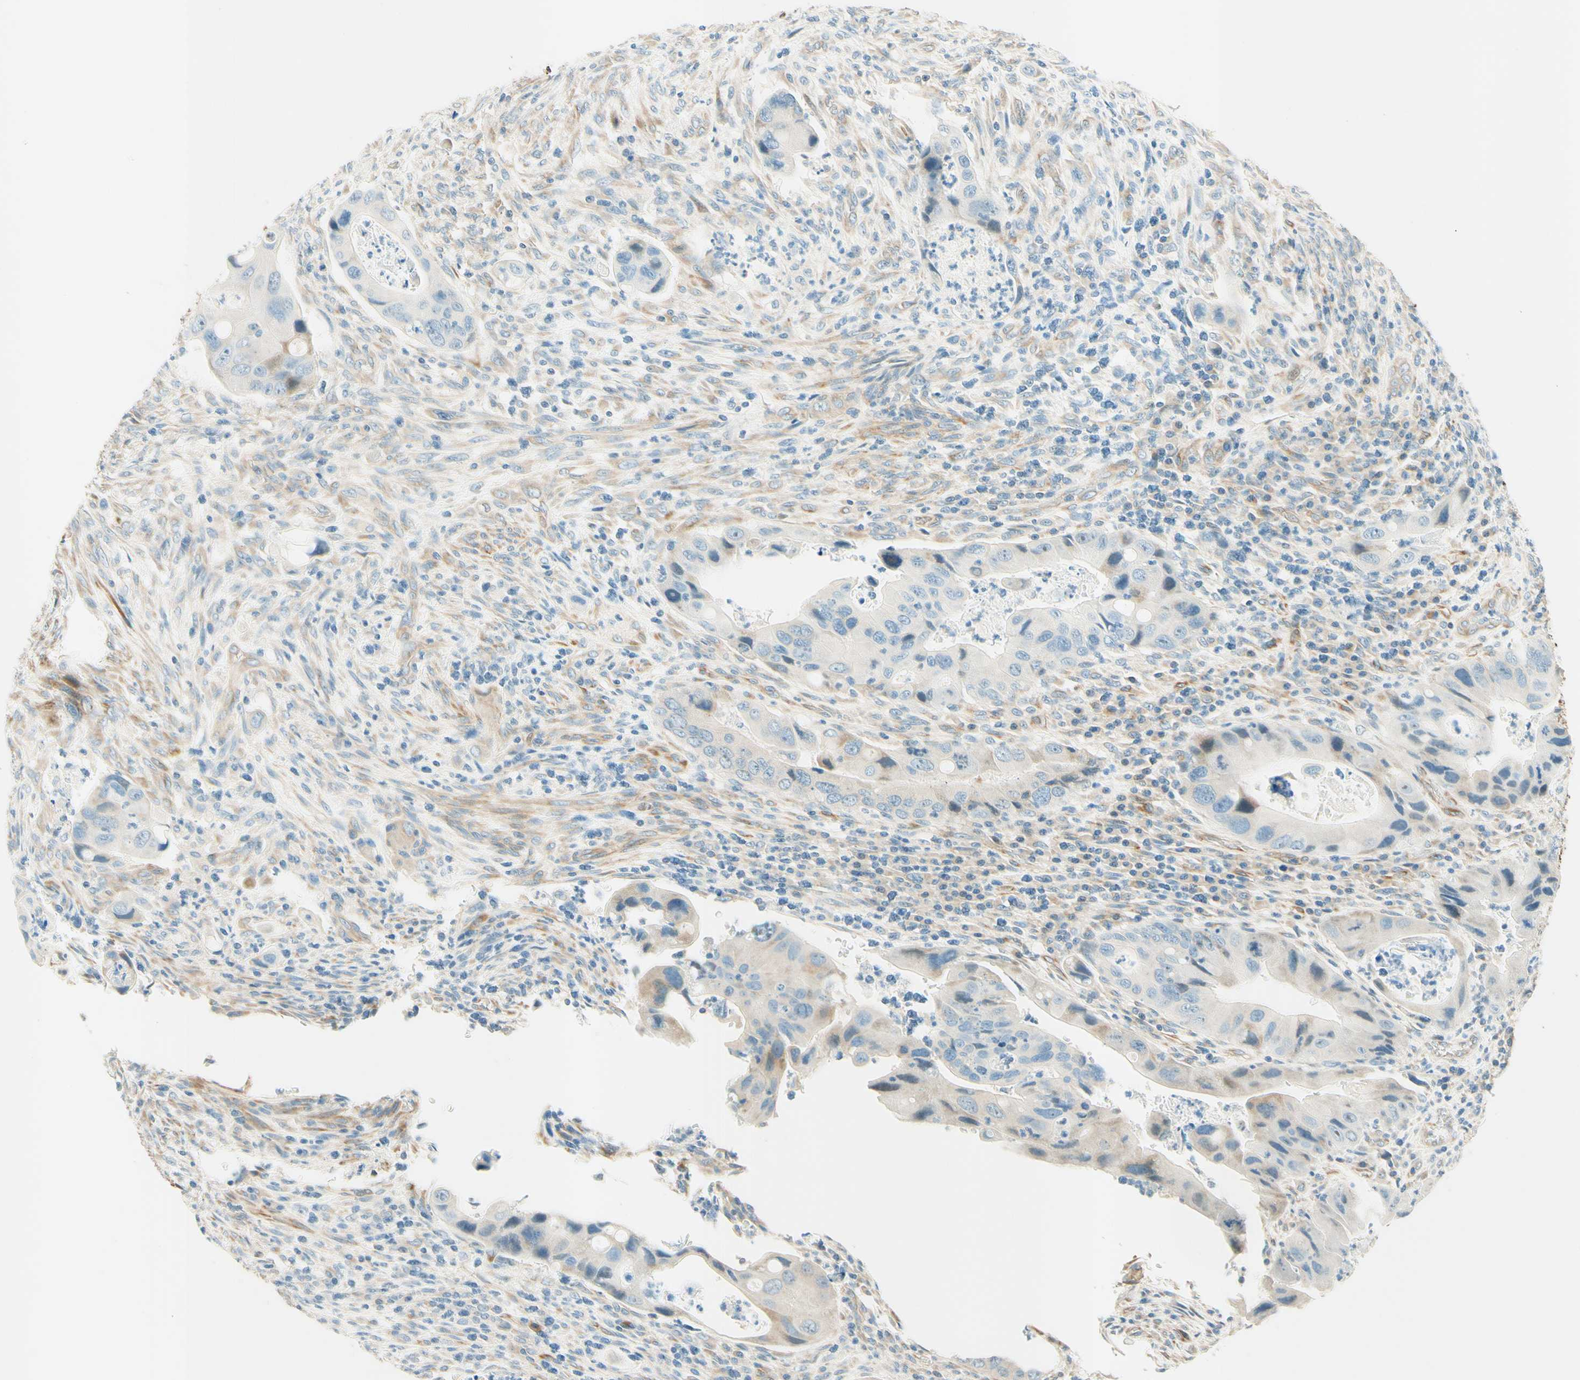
{"staining": {"intensity": "negative", "quantity": "none", "location": "none"}, "tissue": "colorectal cancer", "cell_type": "Tumor cells", "image_type": "cancer", "snomed": [{"axis": "morphology", "description": "Adenocarcinoma, NOS"}, {"axis": "topography", "description": "Rectum"}], "caption": "Adenocarcinoma (colorectal) stained for a protein using IHC shows no staining tumor cells.", "gene": "TAOK2", "patient": {"sex": "female", "age": 57}}